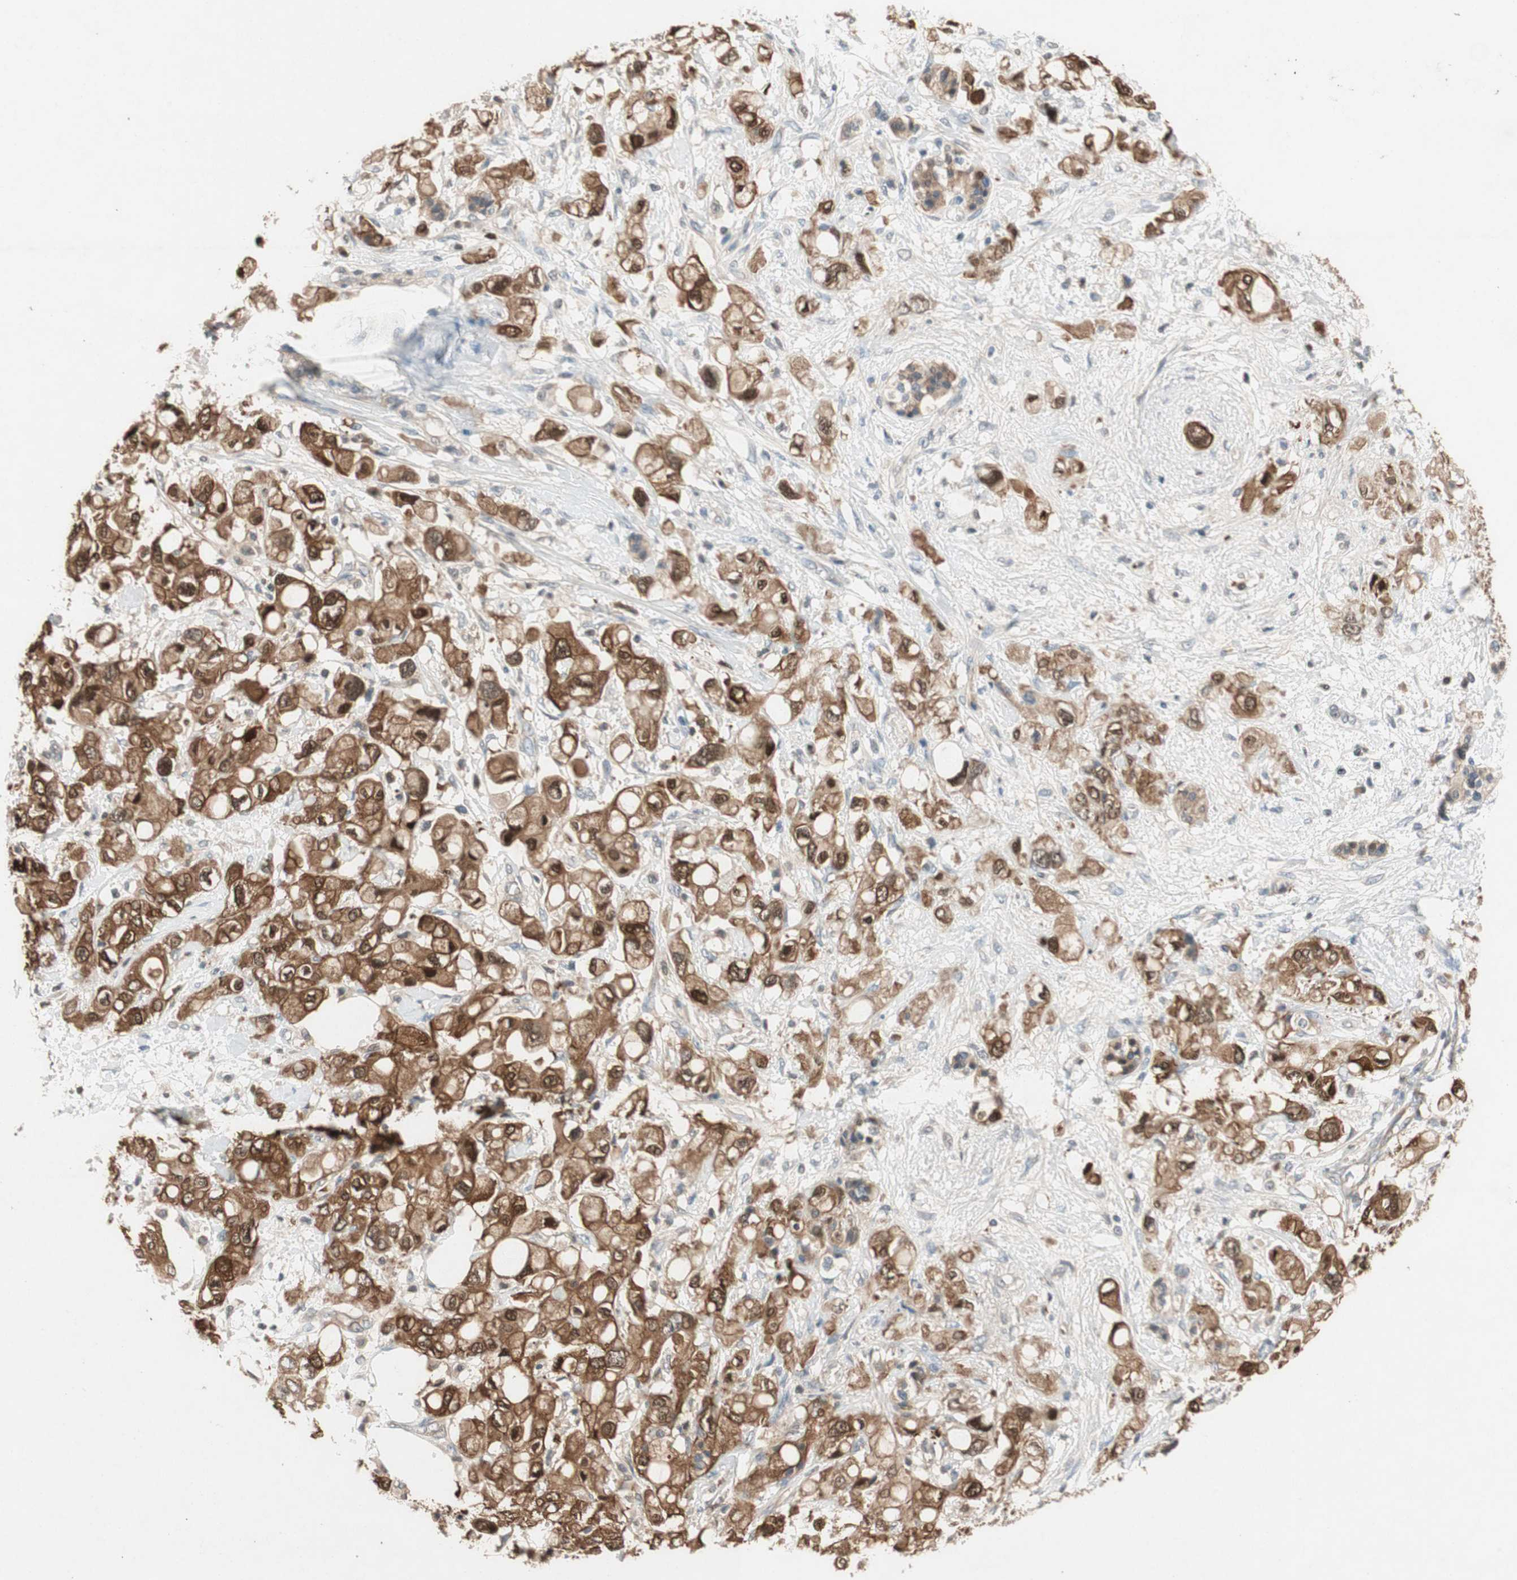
{"staining": {"intensity": "moderate", "quantity": ">75%", "location": "cytoplasmic/membranous"}, "tissue": "pancreatic cancer", "cell_type": "Tumor cells", "image_type": "cancer", "snomed": [{"axis": "morphology", "description": "Adenocarcinoma, NOS"}, {"axis": "topography", "description": "Pancreas"}], "caption": "Moderate cytoplasmic/membranous expression for a protein is appreciated in about >75% of tumor cells of adenocarcinoma (pancreatic) using immunohistochemistry (IHC).", "gene": "SERPINB5", "patient": {"sex": "female", "age": 56}}